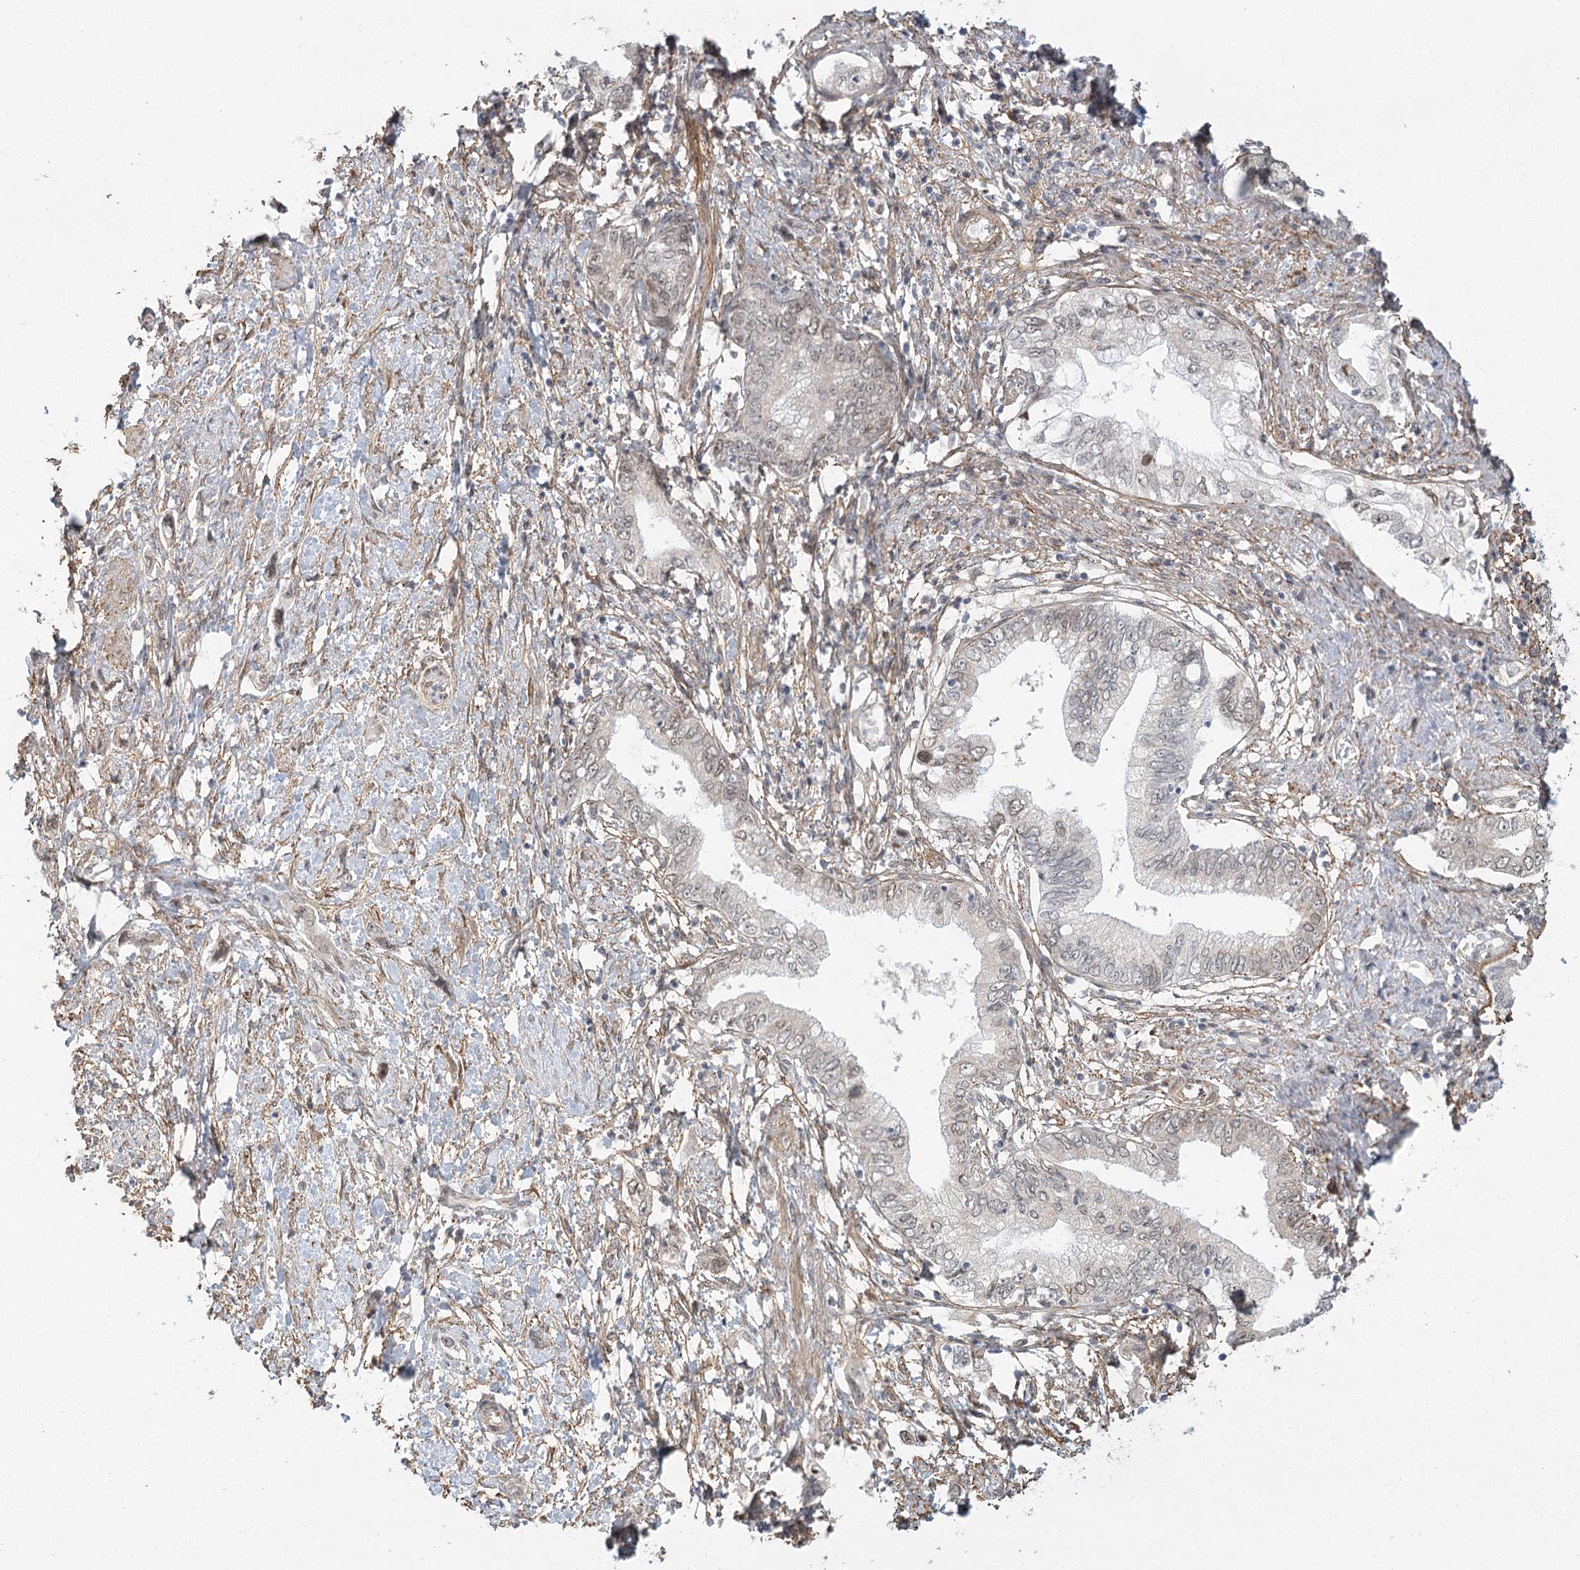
{"staining": {"intensity": "negative", "quantity": "none", "location": "none"}, "tissue": "pancreatic cancer", "cell_type": "Tumor cells", "image_type": "cancer", "snomed": [{"axis": "morphology", "description": "Adenocarcinoma, NOS"}, {"axis": "topography", "description": "Pancreas"}], "caption": "IHC photomicrograph of neoplastic tissue: human adenocarcinoma (pancreatic) stained with DAB reveals no significant protein staining in tumor cells.", "gene": "MED28", "patient": {"sex": "female", "age": 73}}